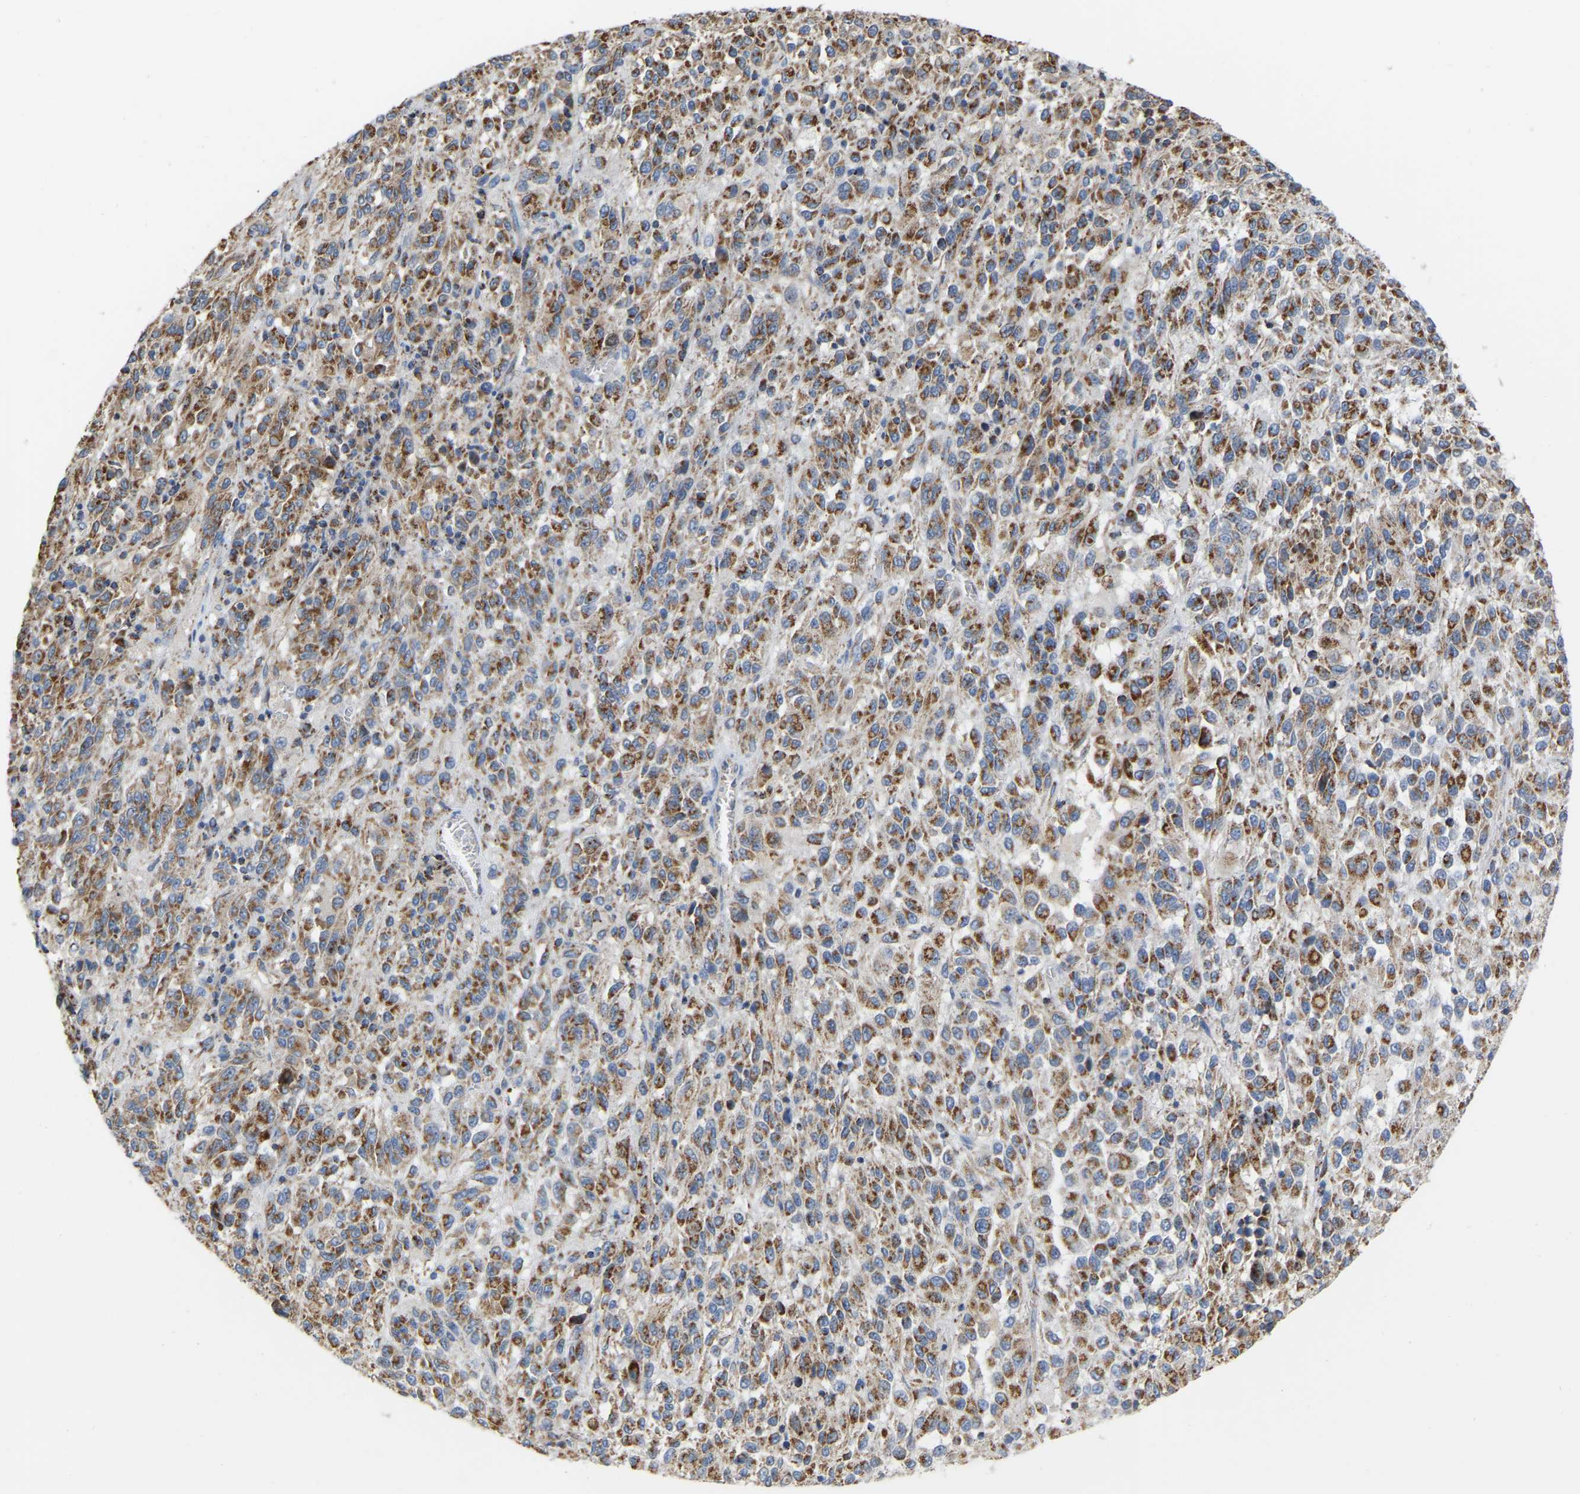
{"staining": {"intensity": "moderate", "quantity": ">75%", "location": "cytoplasmic/membranous"}, "tissue": "melanoma", "cell_type": "Tumor cells", "image_type": "cancer", "snomed": [{"axis": "morphology", "description": "Malignant melanoma, Metastatic site"}, {"axis": "topography", "description": "Lung"}], "caption": "Malignant melanoma (metastatic site) tissue shows moderate cytoplasmic/membranous positivity in about >75% of tumor cells, visualized by immunohistochemistry.", "gene": "CBLB", "patient": {"sex": "male", "age": 64}}